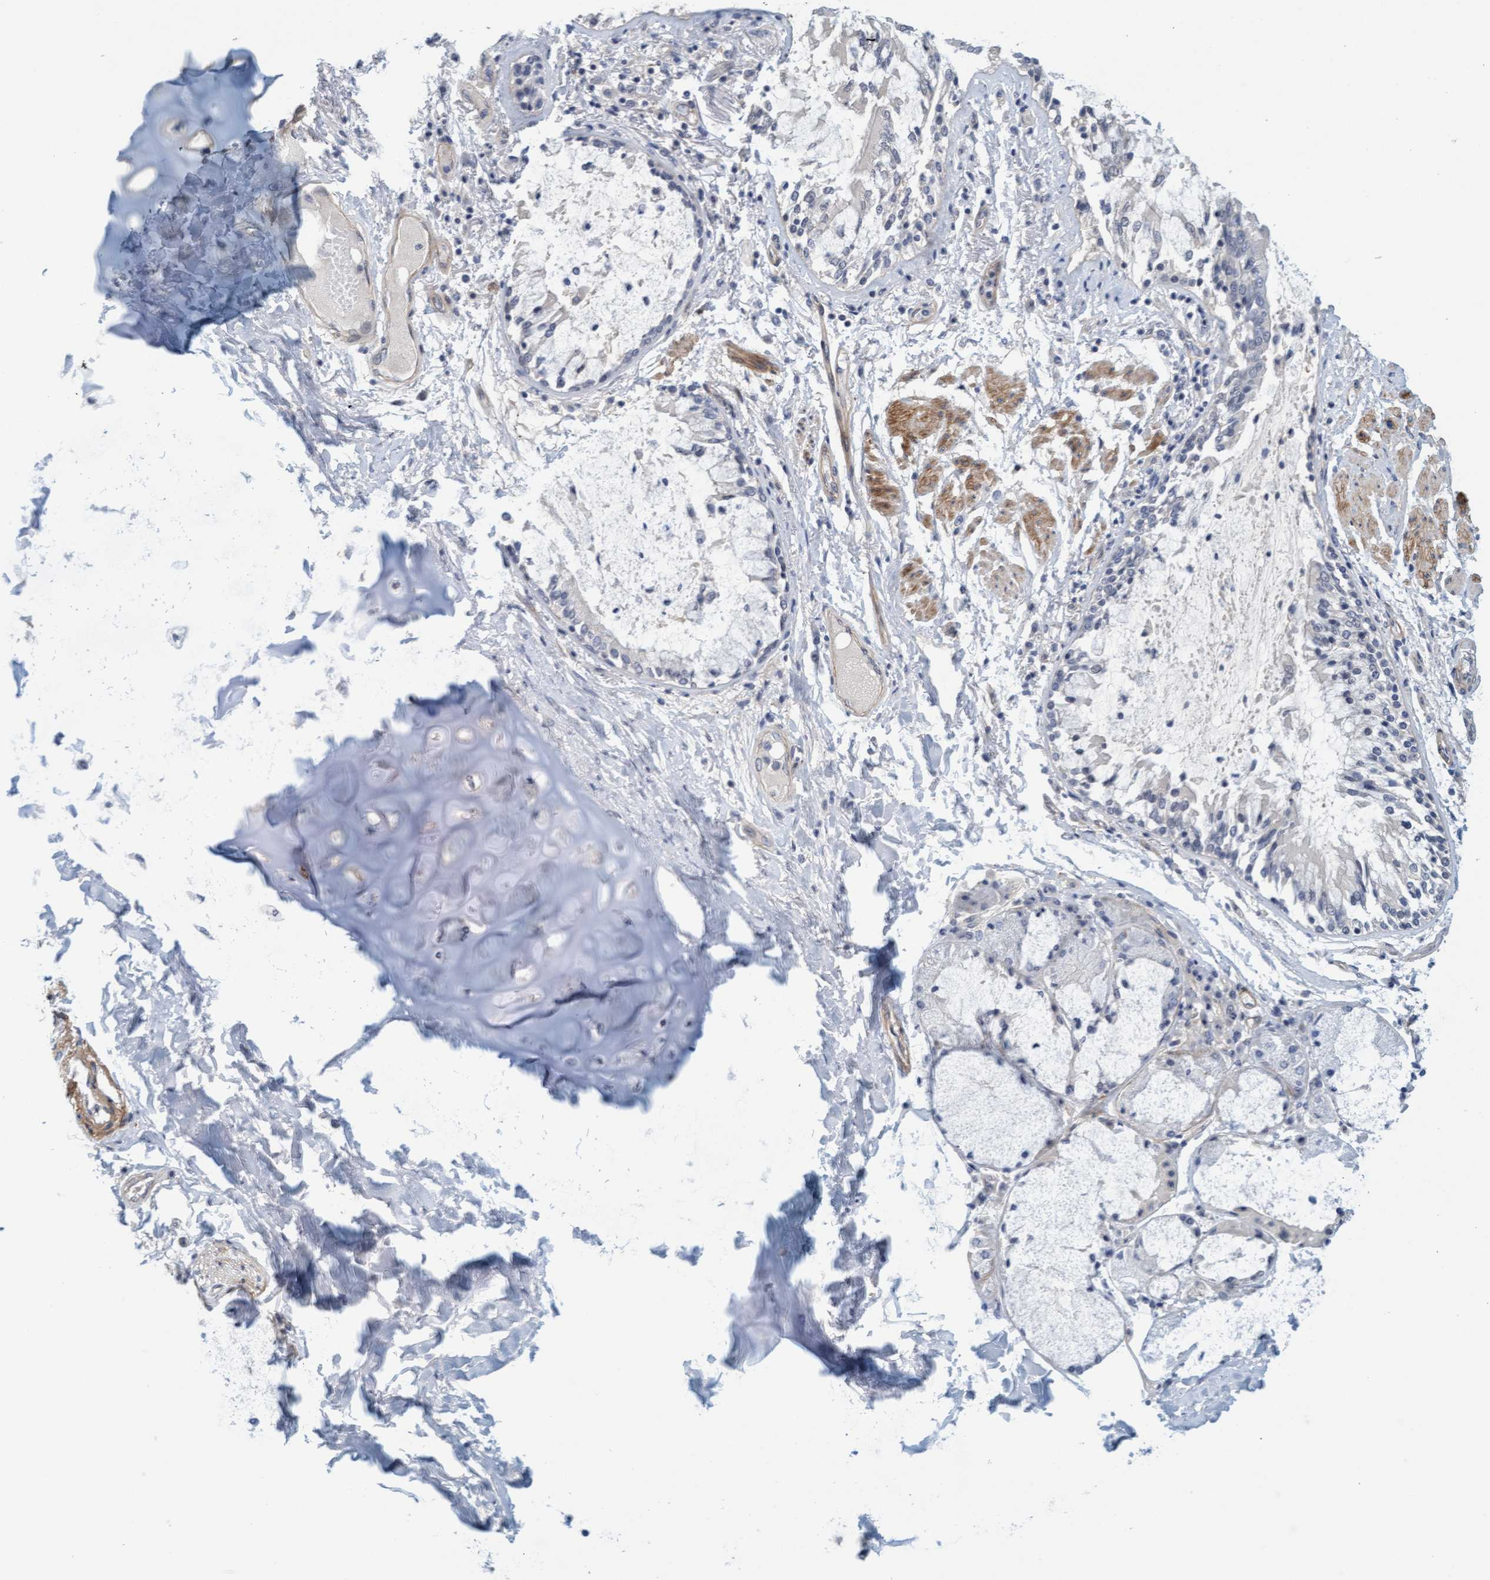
{"staining": {"intensity": "negative", "quantity": "none", "location": "none"}, "tissue": "lung cancer", "cell_type": "Tumor cells", "image_type": "cancer", "snomed": [{"axis": "morphology", "description": "Normal tissue, NOS"}, {"axis": "morphology", "description": "Squamous cell carcinoma, NOS"}, {"axis": "topography", "description": "Lymph node"}, {"axis": "topography", "description": "Cartilage tissue"}, {"axis": "topography", "description": "Bronchus"}, {"axis": "topography", "description": "Lung"}, {"axis": "topography", "description": "Peripheral nerve tissue"}], "caption": "A high-resolution image shows IHC staining of lung cancer (squamous cell carcinoma), which shows no significant positivity in tumor cells.", "gene": "TSTD2", "patient": {"sex": "female", "age": 49}}